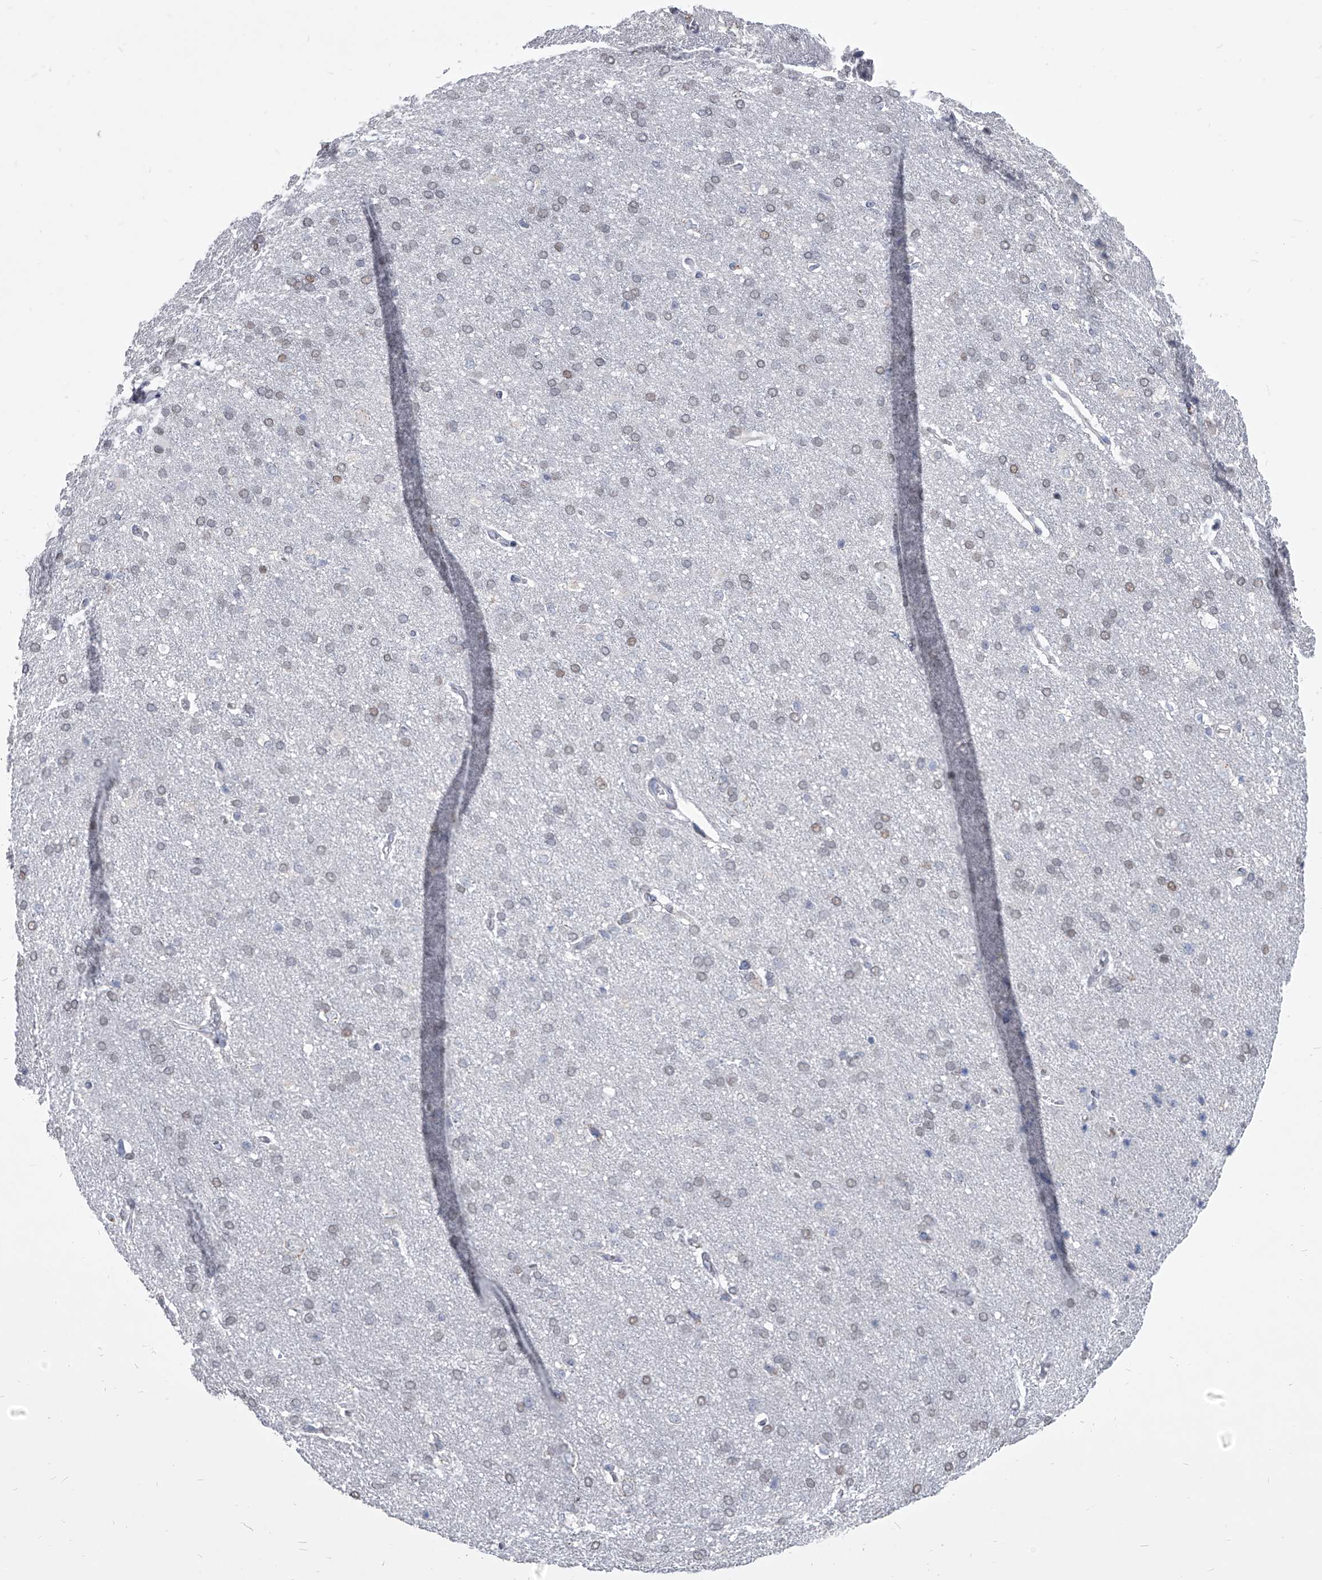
{"staining": {"intensity": "negative", "quantity": "none", "location": "none"}, "tissue": "cerebral cortex", "cell_type": "Endothelial cells", "image_type": "normal", "snomed": [{"axis": "morphology", "description": "Normal tissue, NOS"}, {"axis": "topography", "description": "Cerebral cortex"}], "caption": "The photomicrograph displays no significant expression in endothelial cells of cerebral cortex. (Stains: DAB immunohistochemistry with hematoxylin counter stain, Microscopy: brightfield microscopy at high magnification).", "gene": "EVA1C", "patient": {"sex": "male", "age": 62}}